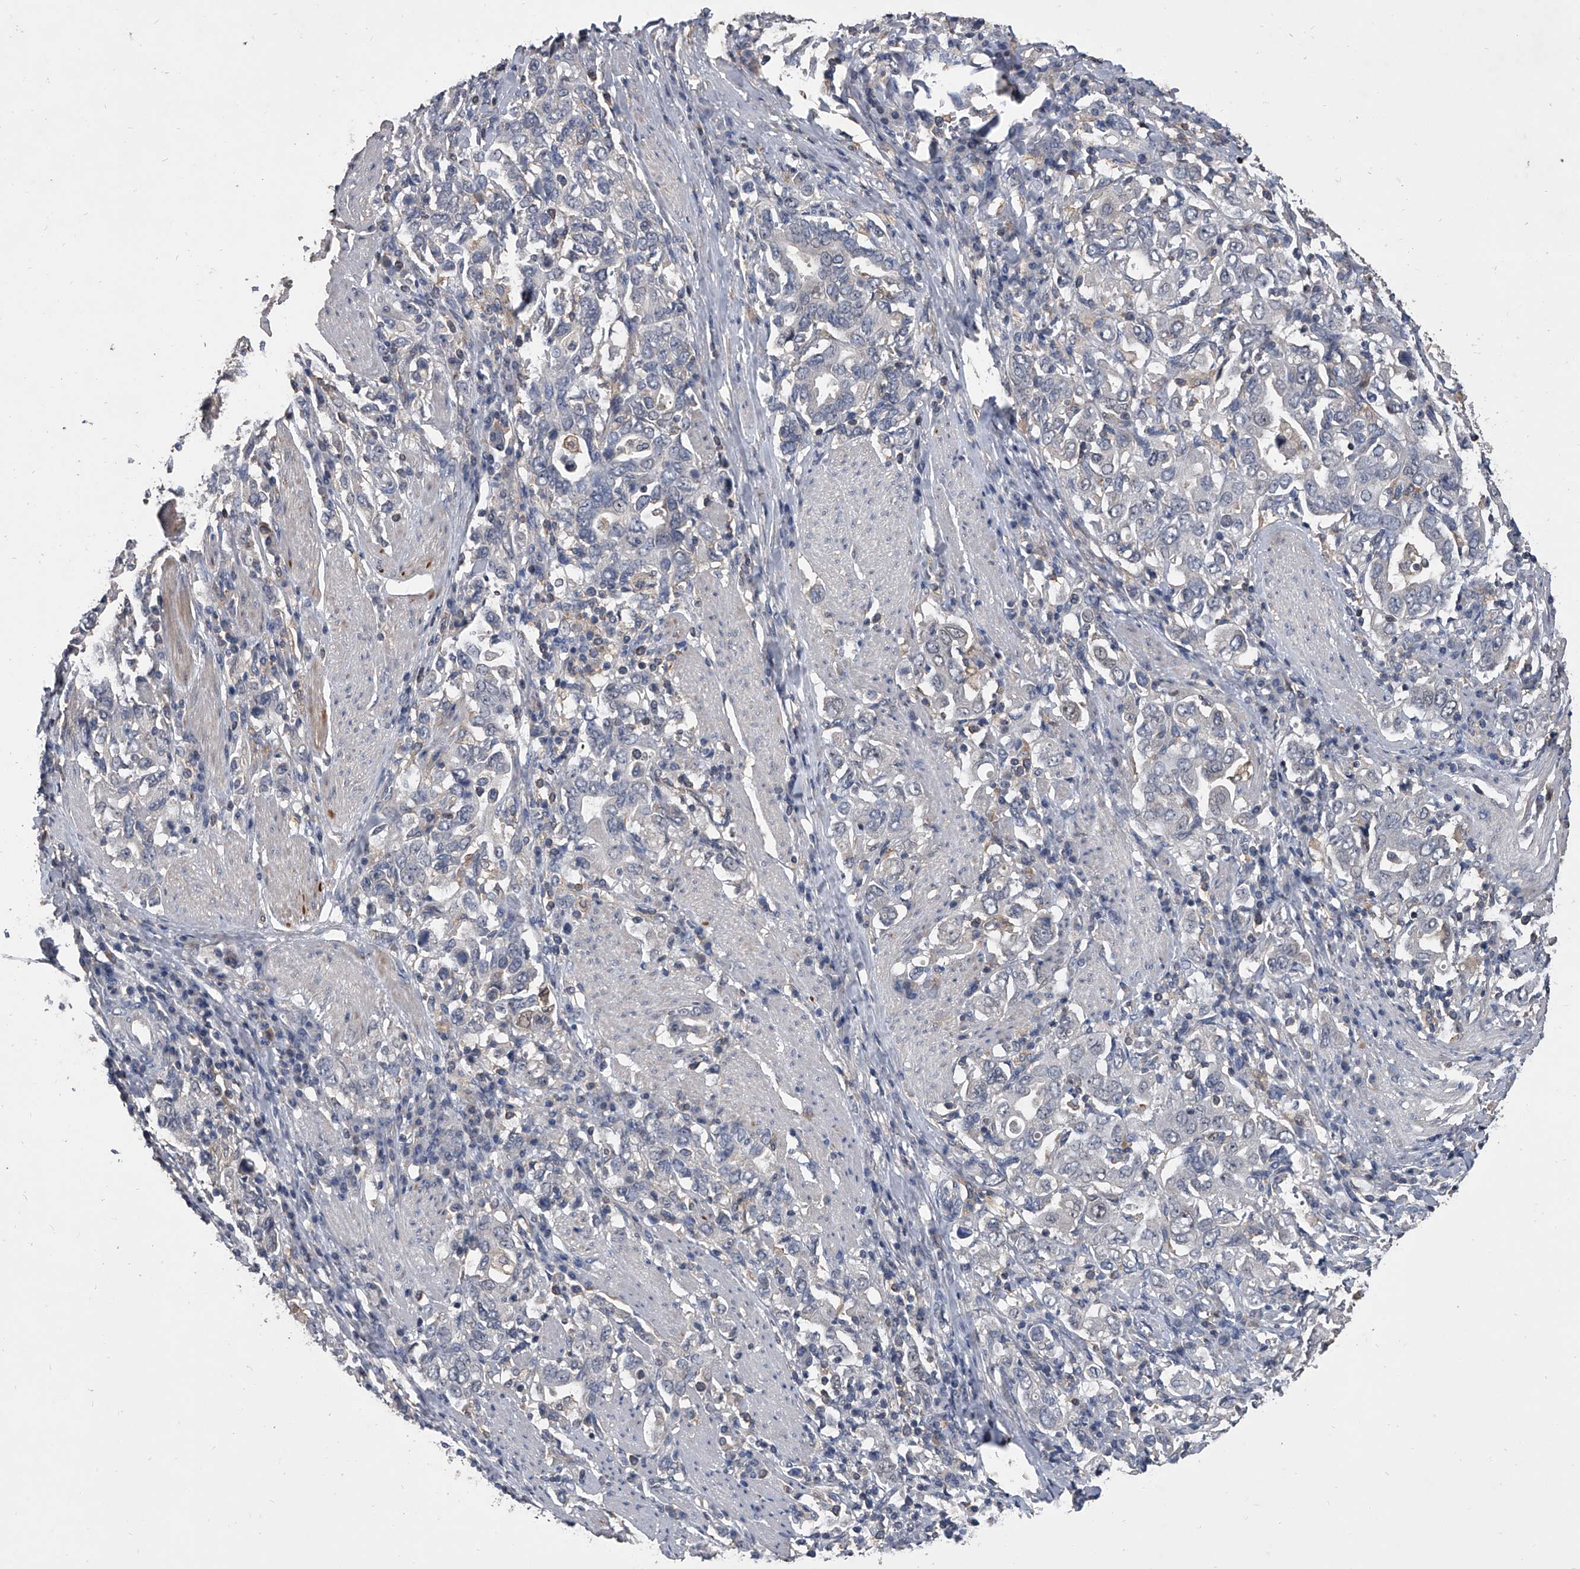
{"staining": {"intensity": "negative", "quantity": "none", "location": "none"}, "tissue": "stomach cancer", "cell_type": "Tumor cells", "image_type": "cancer", "snomed": [{"axis": "morphology", "description": "Adenocarcinoma, NOS"}, {"axis": "topography", "description": "Stomach, upper"}], "caption": "The micrograph demonstrates no staining of tumor cells in stomach cancer. The staining was performed using DAB to visualize the protein expression in brown, while the nuclei were stained in blue with hematoxylin (Magnification: 20x).", "gene": "MAP4K3", "patient": {"sex": "male", "age": 62}}